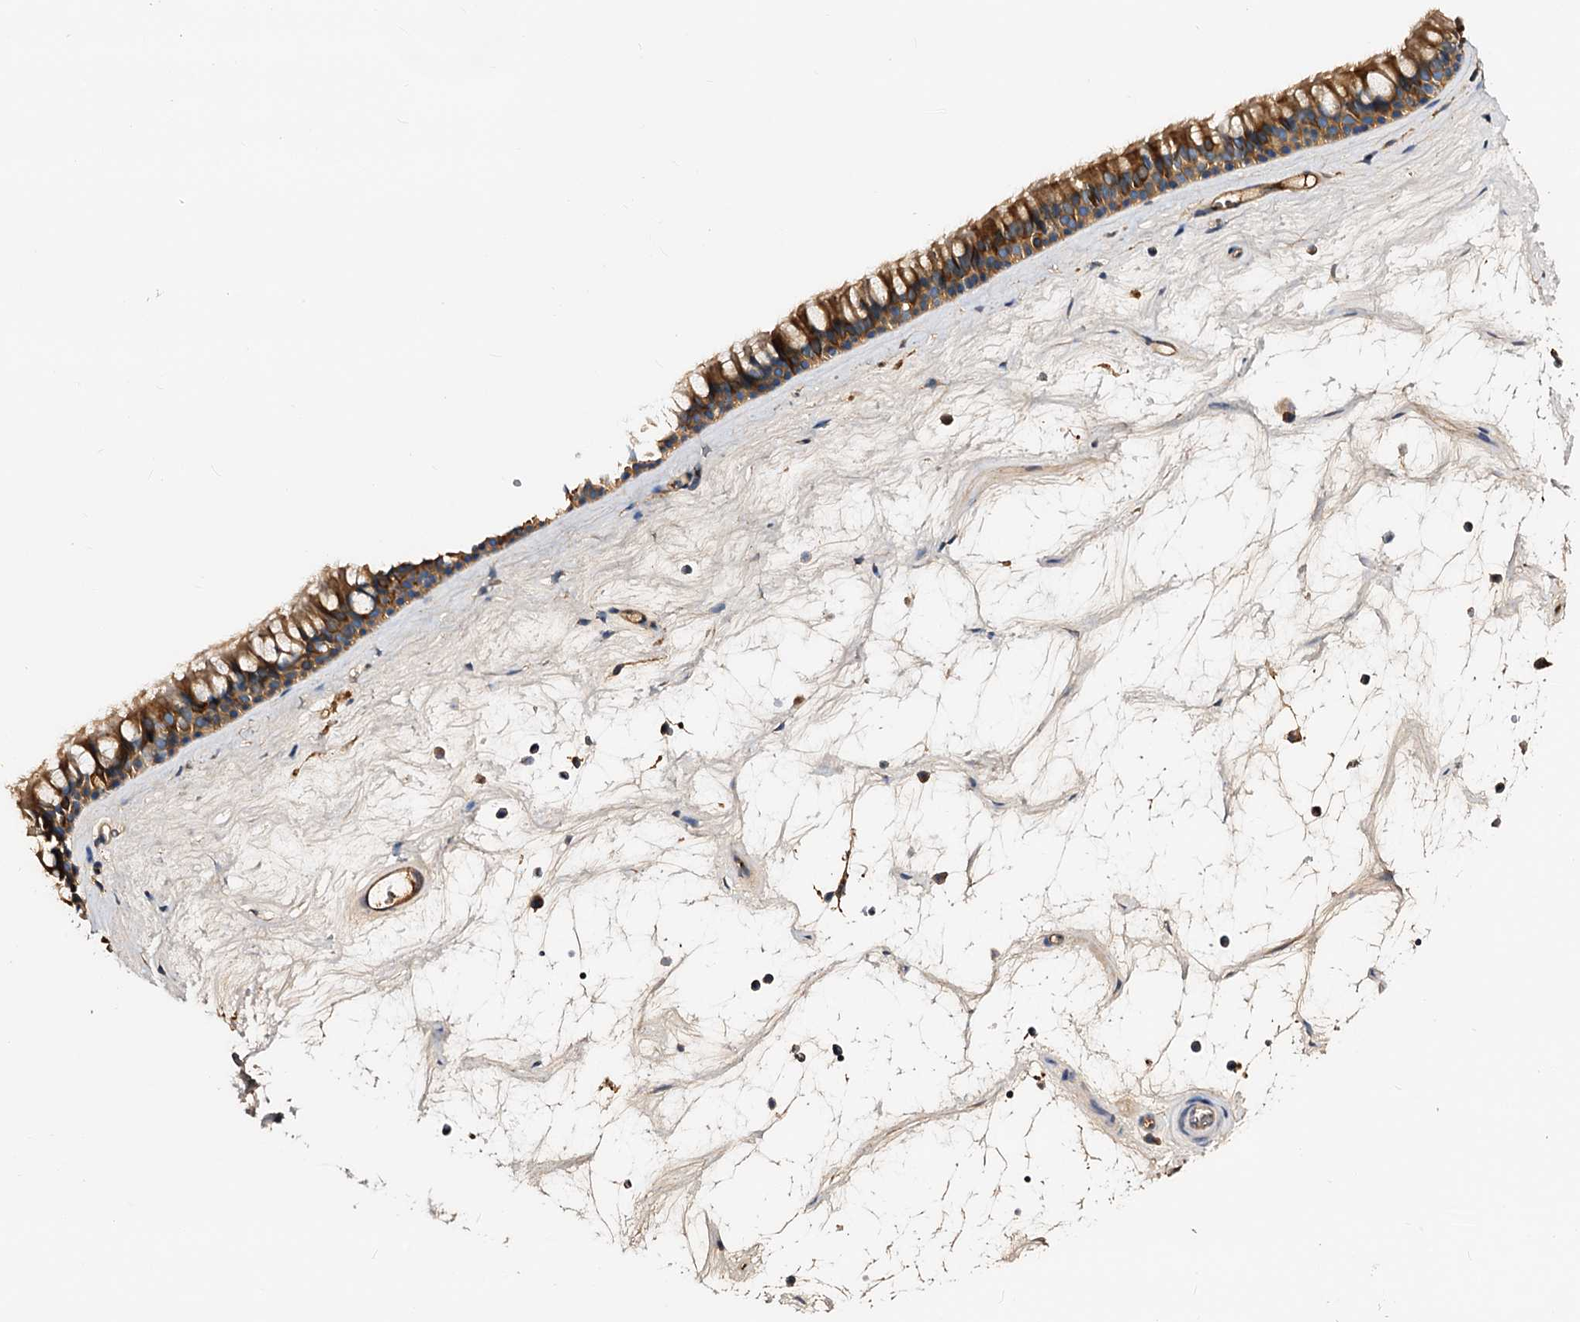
{"staining": {"intensity": "moderate", "quantity": ">75%", "location": "cytoplasmic/membranous"}, "tissue": "nasopharynx", "cell_type": "Respiratory epithelial cells", "image_type": "normal", "snomed": [{"axis": "morphology", "description": "Normal tissue, NOS"}, {"axis": "topography", "description": "Nasopharynx"}], "caption": "Benign nasopharynx displays moderate cytoplasmic/membranous expression in about >75% of respiratory epithelial cells, visualized by immunohistochemistry.", "gene": "CSKMT", "patient": {"sex": "male", "age": 64}}